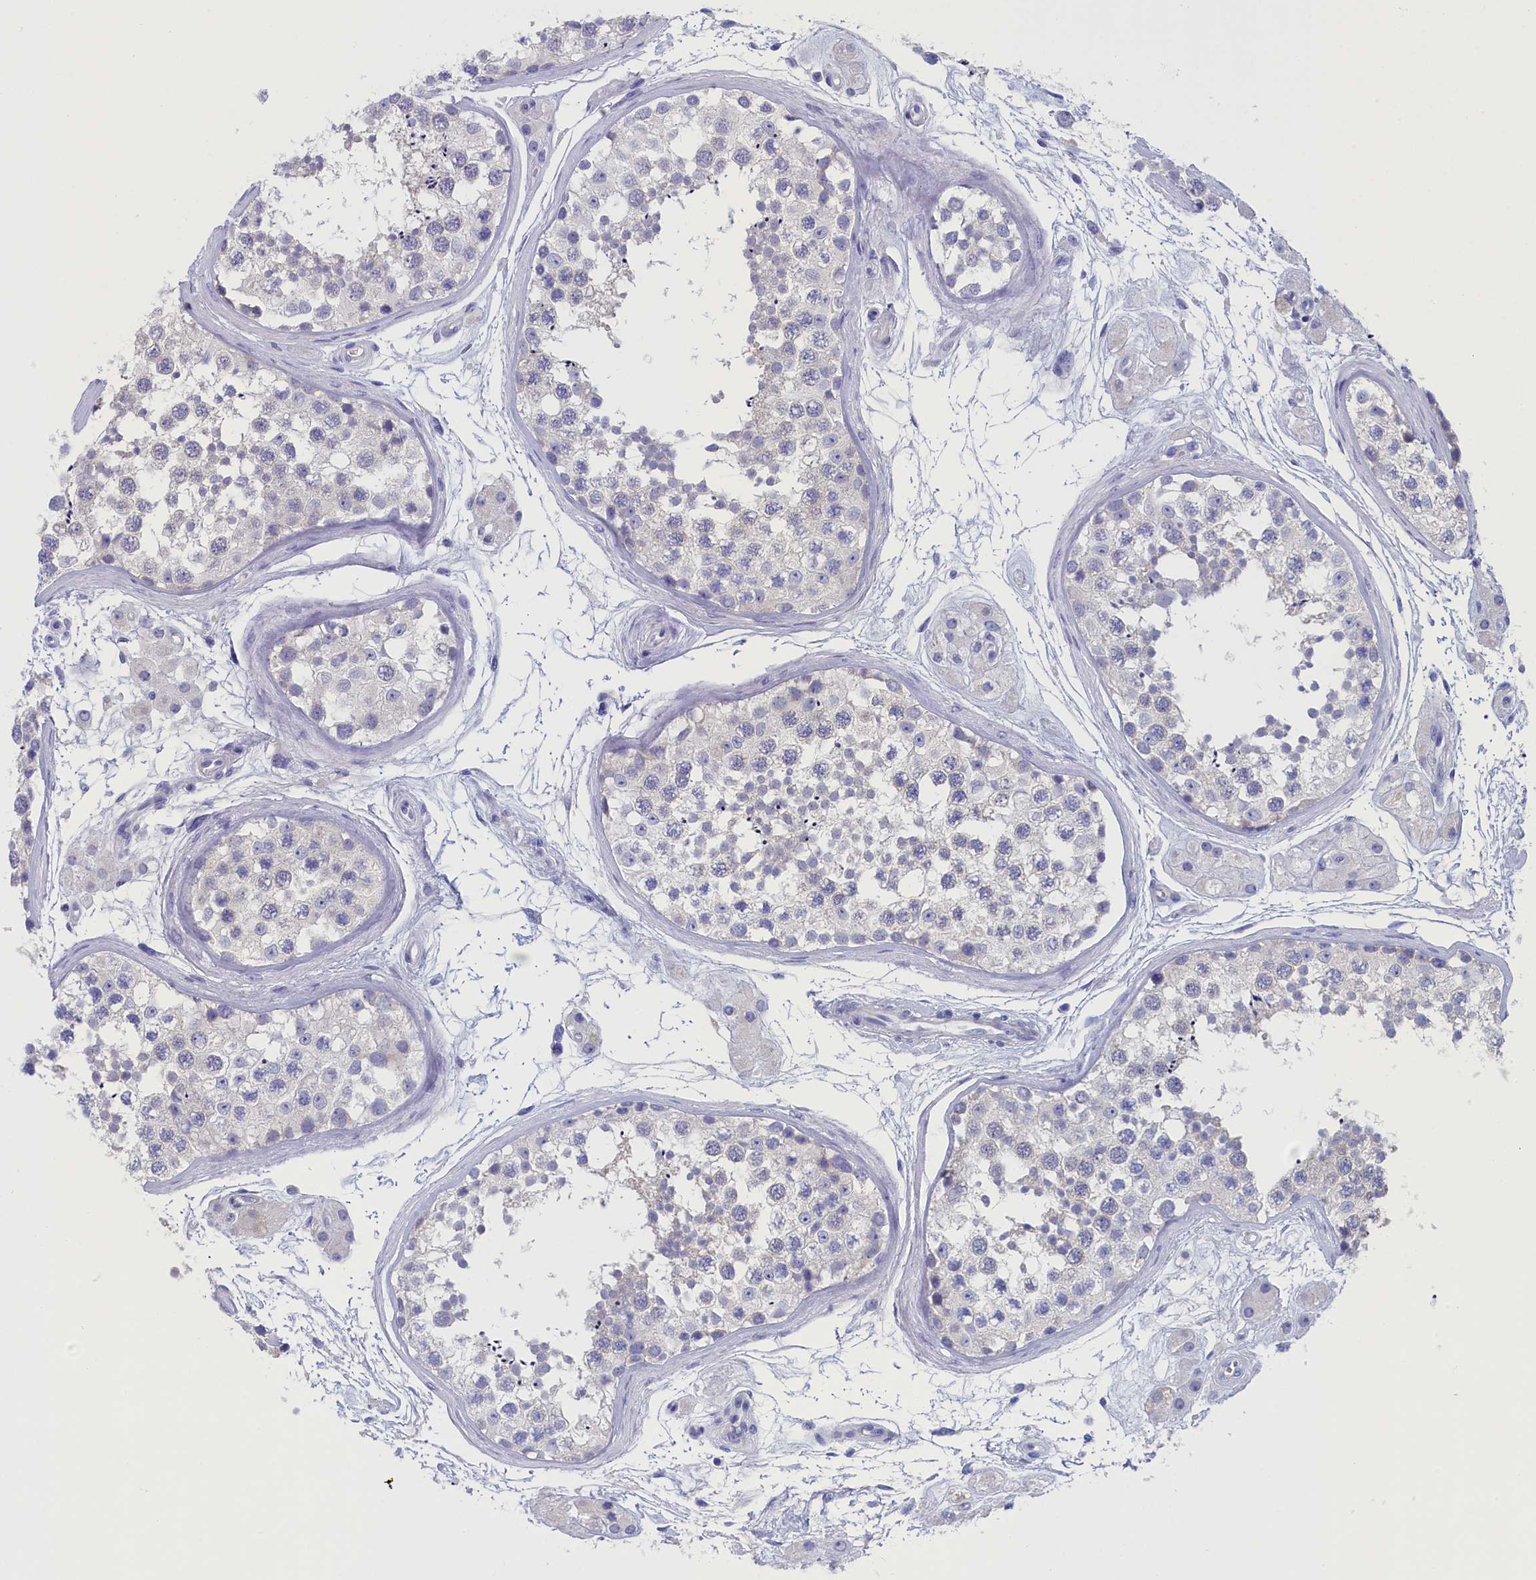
{"staining": {"intensity": "negative", "quantity": "none", "location": "none"}, "tissue": "testis", "cell_type": "Cells in seminiferous ducts", "image_type": "normal", "snomed": [{"axis": "morphology", "description": "Normal tissue, NOS"}, {"axis": "topography", "description": "Testis"}], "caption": "Histopathology image shows no significant protein staining in cells in seminiferous ducts of benign testis.", "gene": "ANKRD2", "patient": {"sex": "male", "age": 56}}